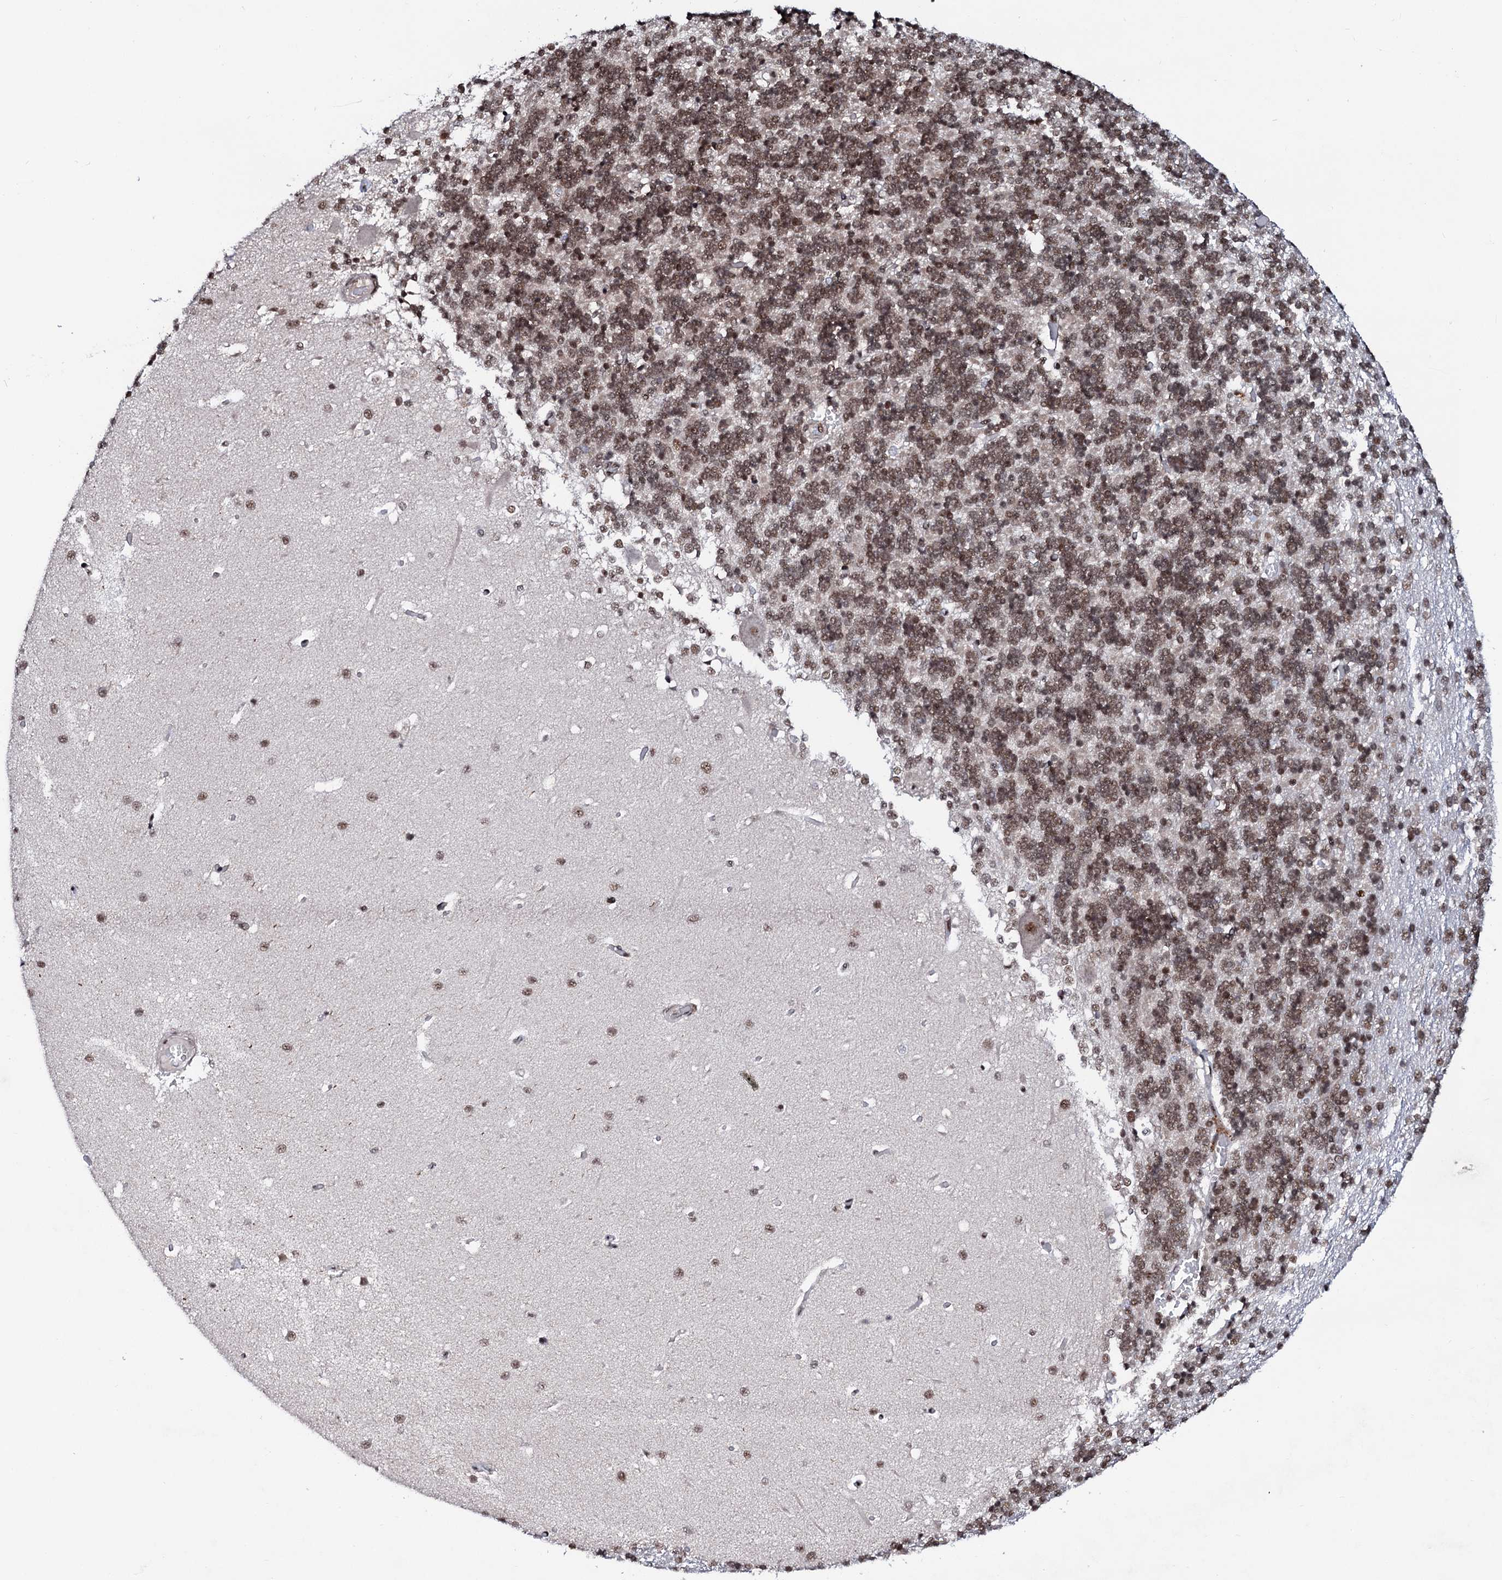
{"staining": {"intensity": "moderate", "quantity": "25%-75%", "location": "nuclear"}, "tissue": "cerebellum", "cell_type": "Cells in granular layer", "image_type": "normal", "snomed": [{"axis": "morphology", "description": "Normal tissue, NOS"}, {"axis": "topography", "description": "Cerebellum"}], "caption": "Normal cerebellum displays moderate nuclear staining in about 25%-75% of cells in granular layer, visualized by immunohistochemistry. (Brightfield microscopy of DAB IHC at high magnification).", "gene": "PRPF18", "patient": {"sex": "male", "age": 37}}